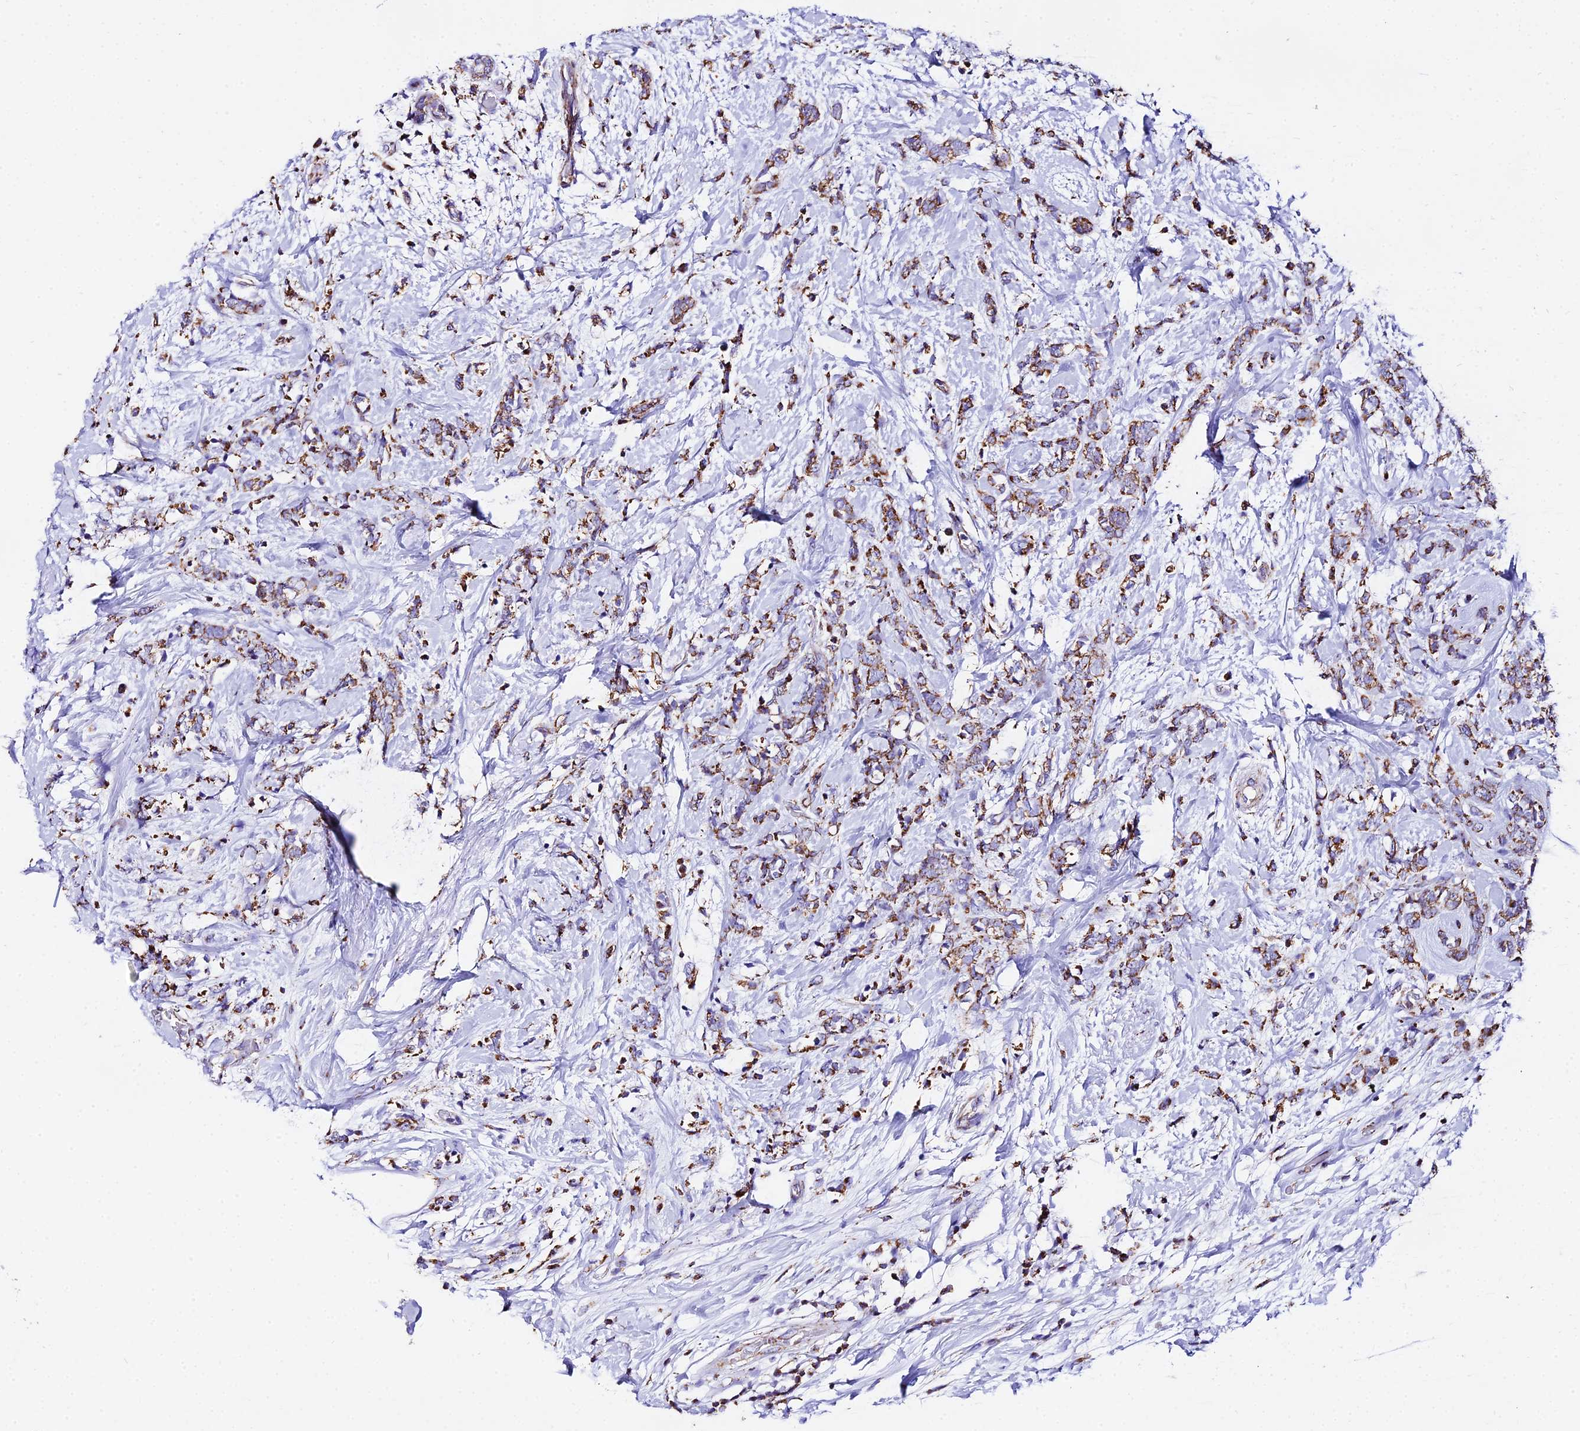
{"staining": {"intensity": "moderate", "quantity": ">75%", "location": "cytoplasmic/membranous"}, "tissue": "breast cancer", "cell_type": "Tumor cells", "image_type": "cancer", "snomed": [{"axis": "morphology", "description": "Lobular carcinoma"}, {"axis": "topography", "description": "Breast"}], "caption": "Immunohistochemical staining of breast cancer demonstrates moderate cytoplasmic/membranous protein positivity in approximately >75% of tumor cells. Using DAB (brown) and hematoxylin (blue) stains, captured at high magnification using brightfield microscopy.", "gene": "ATP5PD", "patient": {"sex": "female", "age": 58}}